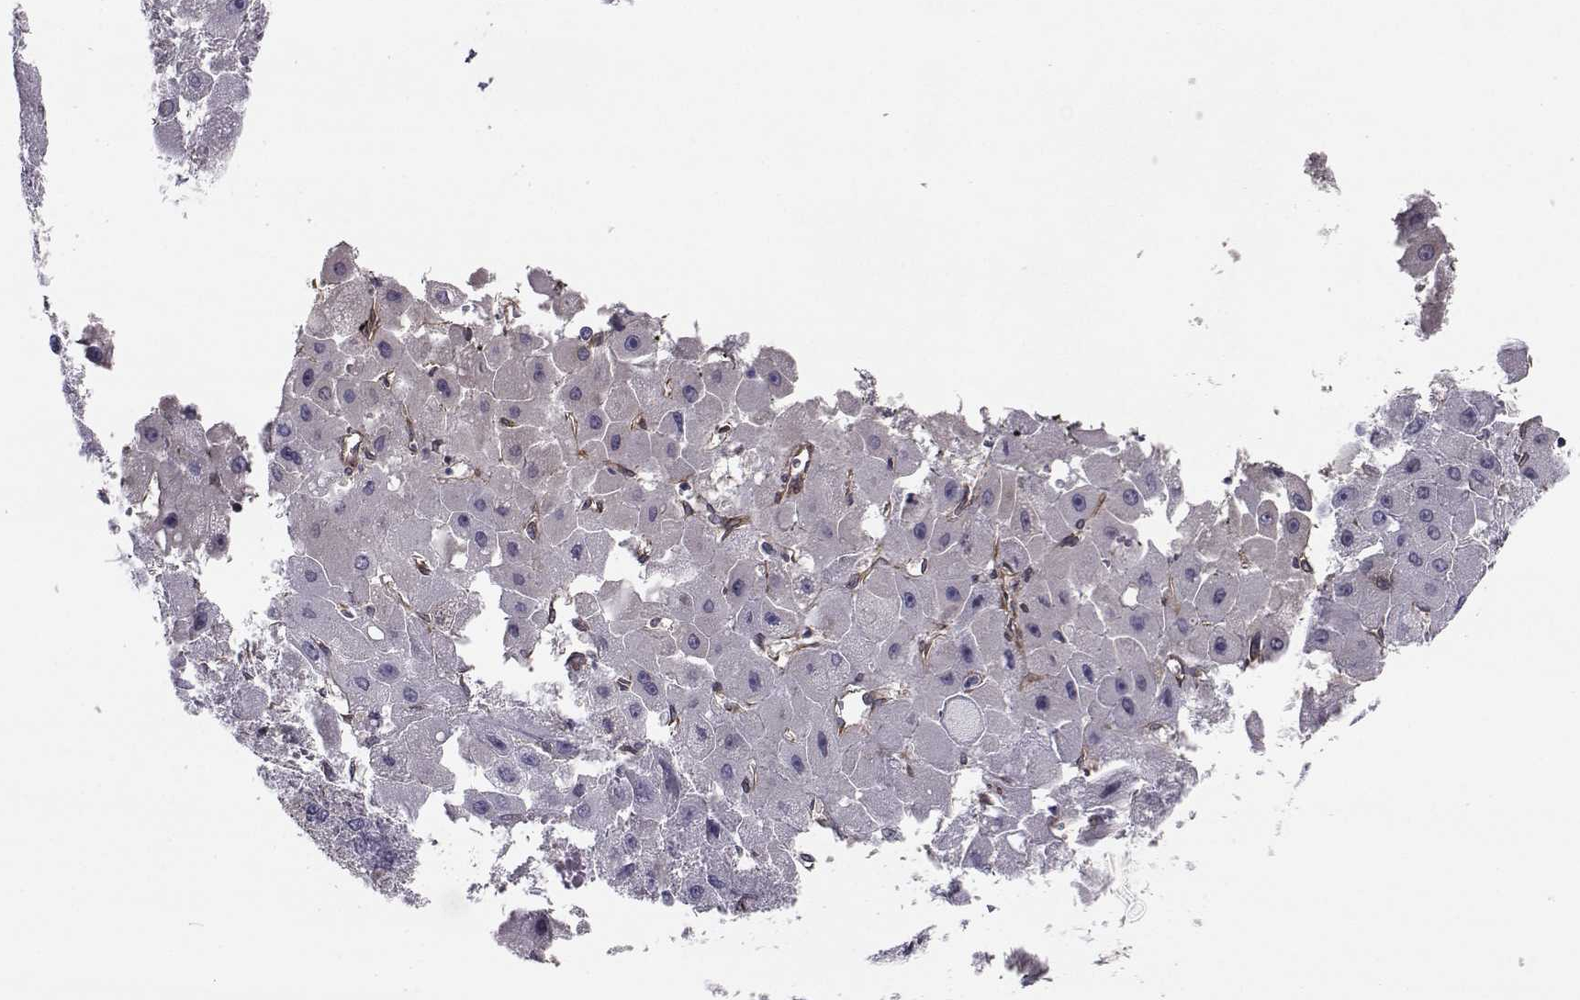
{"staining": {"intensity": "negative", "quantity": "none", "location": "none"}, "tissue": "liver cancer", "cell_type": "Tumor cells", "image_type": "cancer", "snomed": [{"axis": "morphology", "description": "Carcinoma, Hepatocellular, NOS"}, {"axis": "topography", "description": "Liver"}], "caption": "There is no significant positivity in tumor cells of liver cancer.", "gene": "TRIP10", "patient": {"sex": "female", "age": 25}}